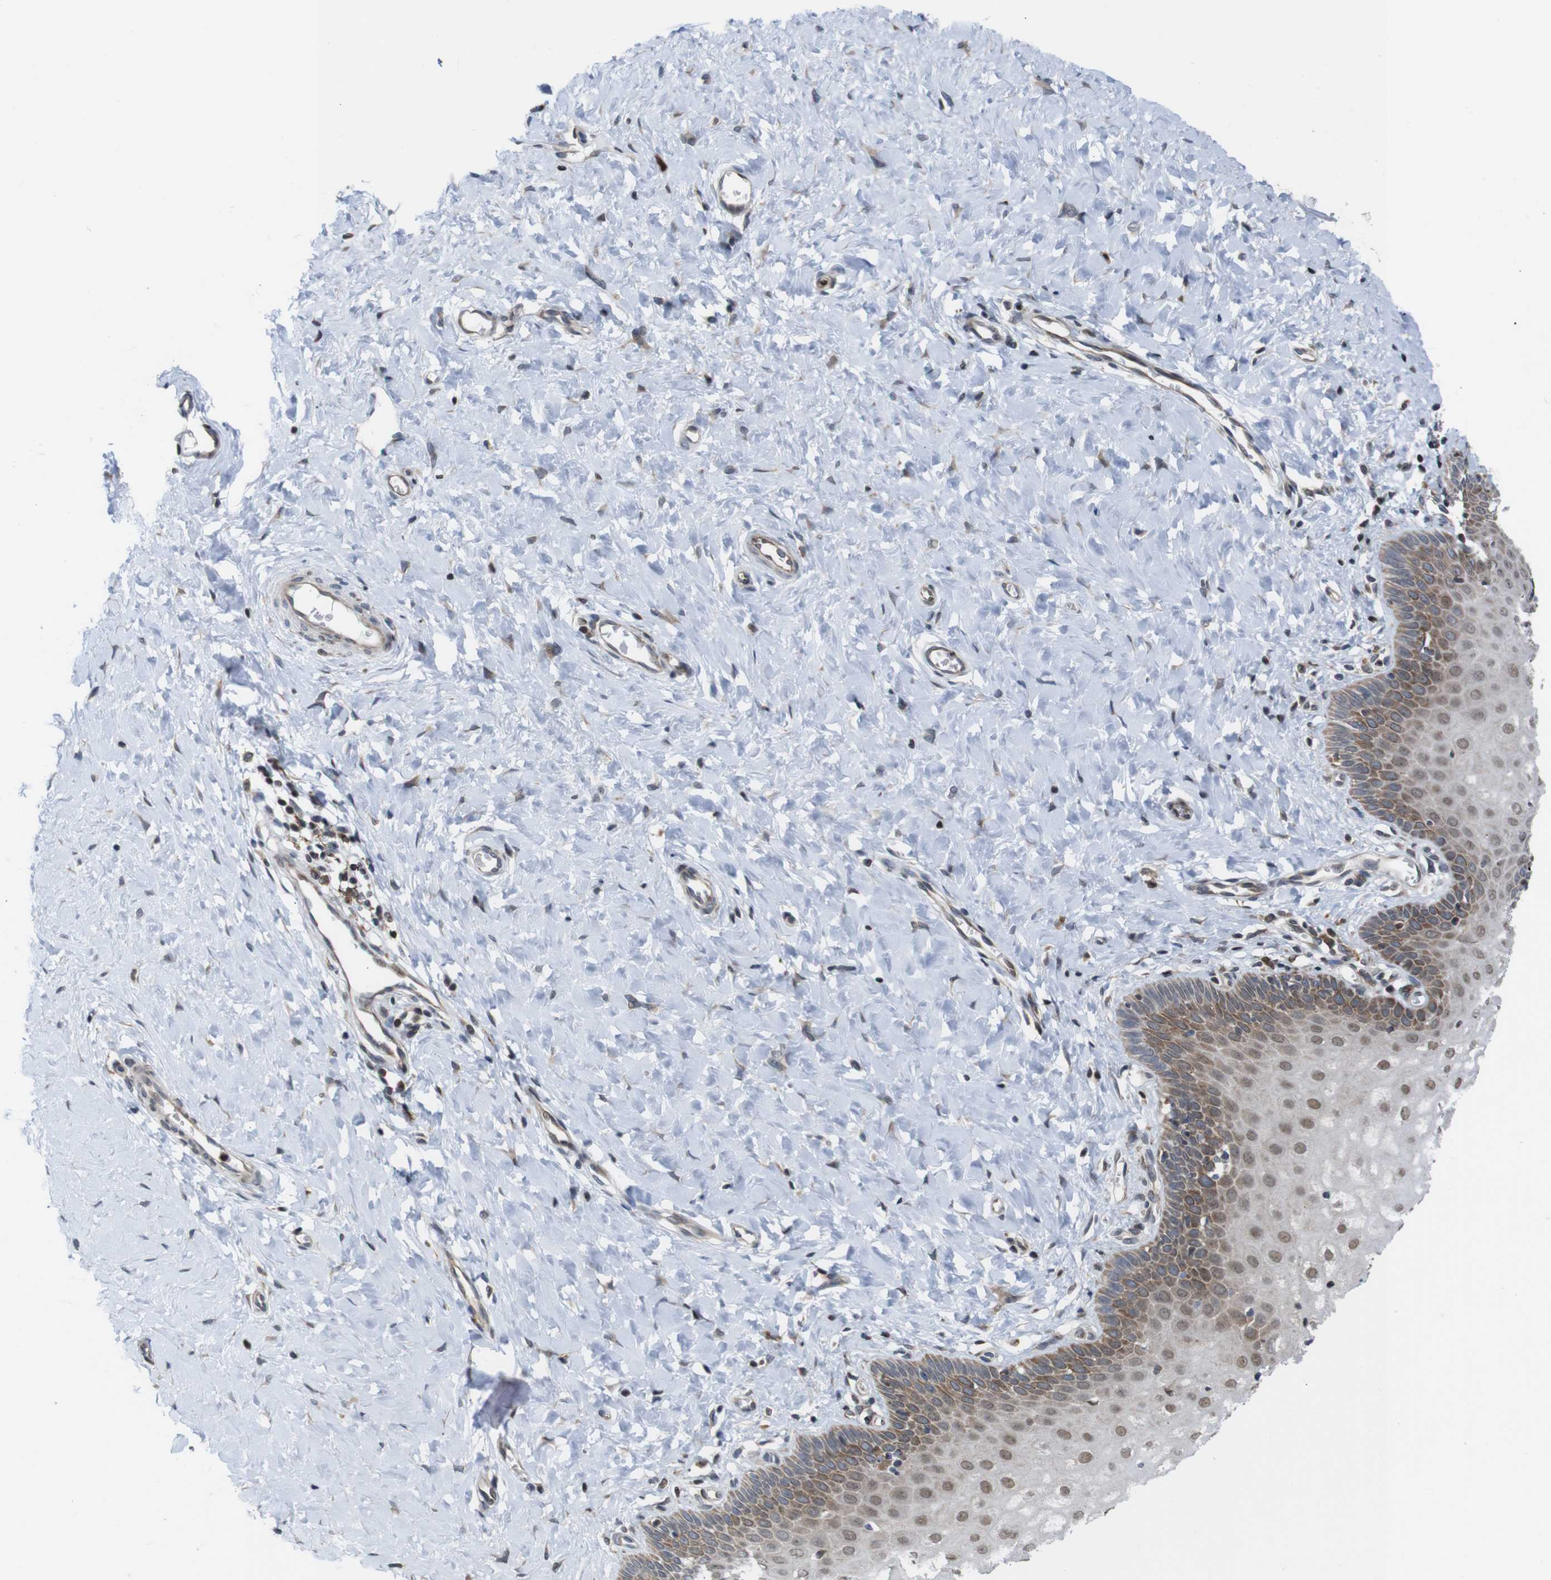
{"staining": {"intensity": "strong", "quantity": ">75%", "location": "nuclear"}, "tissue": "cervix", "cell_type": "Glandular cells", "image_type": "normal", "snomed": [{"axis": "morphology", "description": "Normal tissue, NOS"}, {"axis": "topography", "description": "Cervix"}], "caption": "Protein analysis of unremarkable cervix reveals strong nuclear staining in approximately >75% of glandular cells. The staining was performed using DAB to visualize the protein expression in brown, while the nuclei were stained in blue with hematoxylin (Magnification: 20x).", "gene": "PTPN1", "patient": {"sex": "female", "age": 55}}